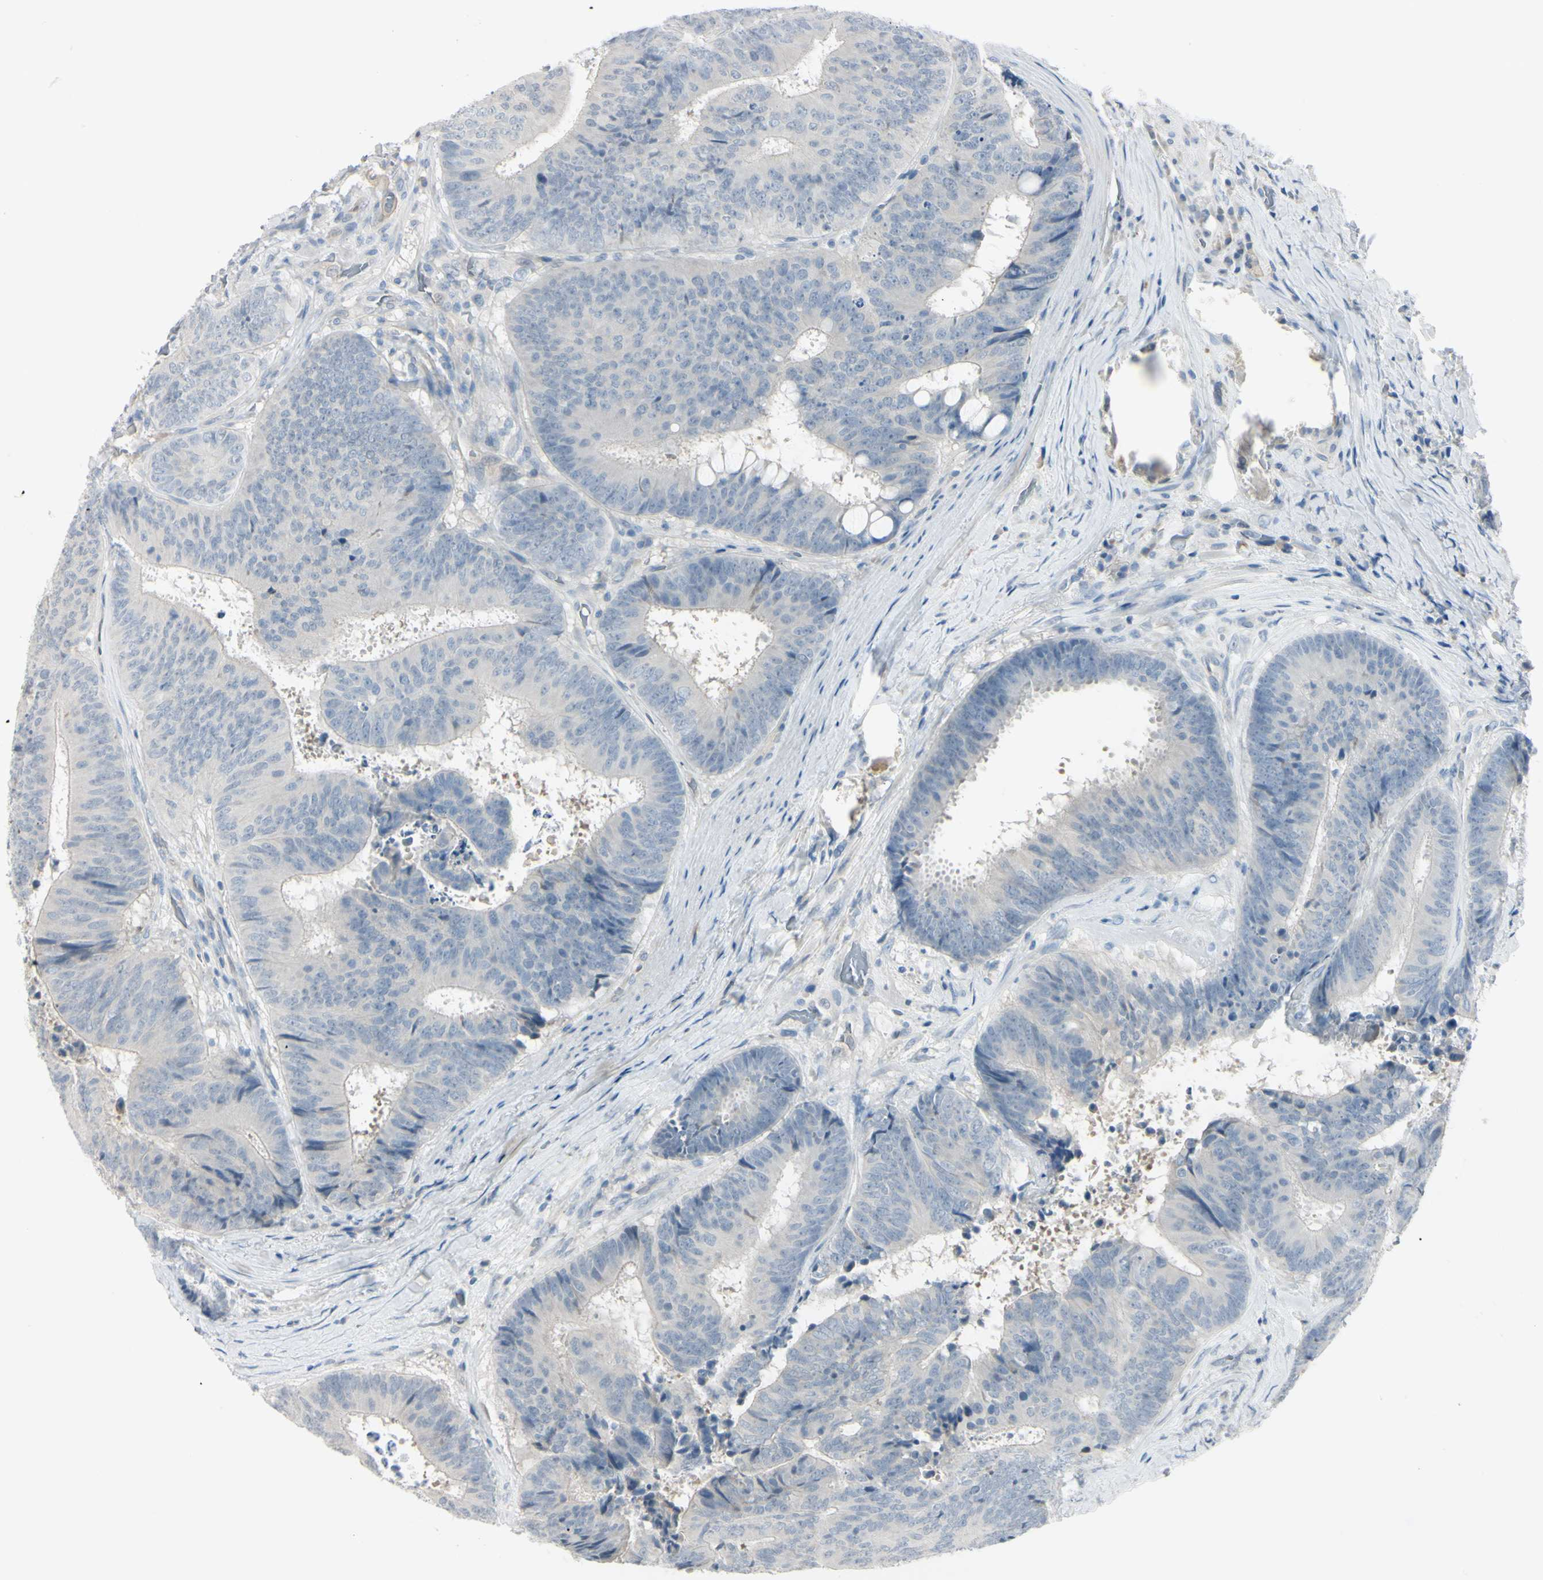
{"staining": {"intensity": "negative", "quantity": "none", "location": "none"}, "tissue": "colorectal cancer", "cell_type": "Tumor cells", "image_type": "cancer", "snomed": [{"axis": "morphology", "description": "Adenocarcinoma, NOS"}, {"axis": "topography", "description": "Rectum"}], "caption": "Tumor cells are negative for protein expression in human adenocarcinoma (colorectal).", "gene": "ASB9", "patient": {"sex": "male", "age": 72}}